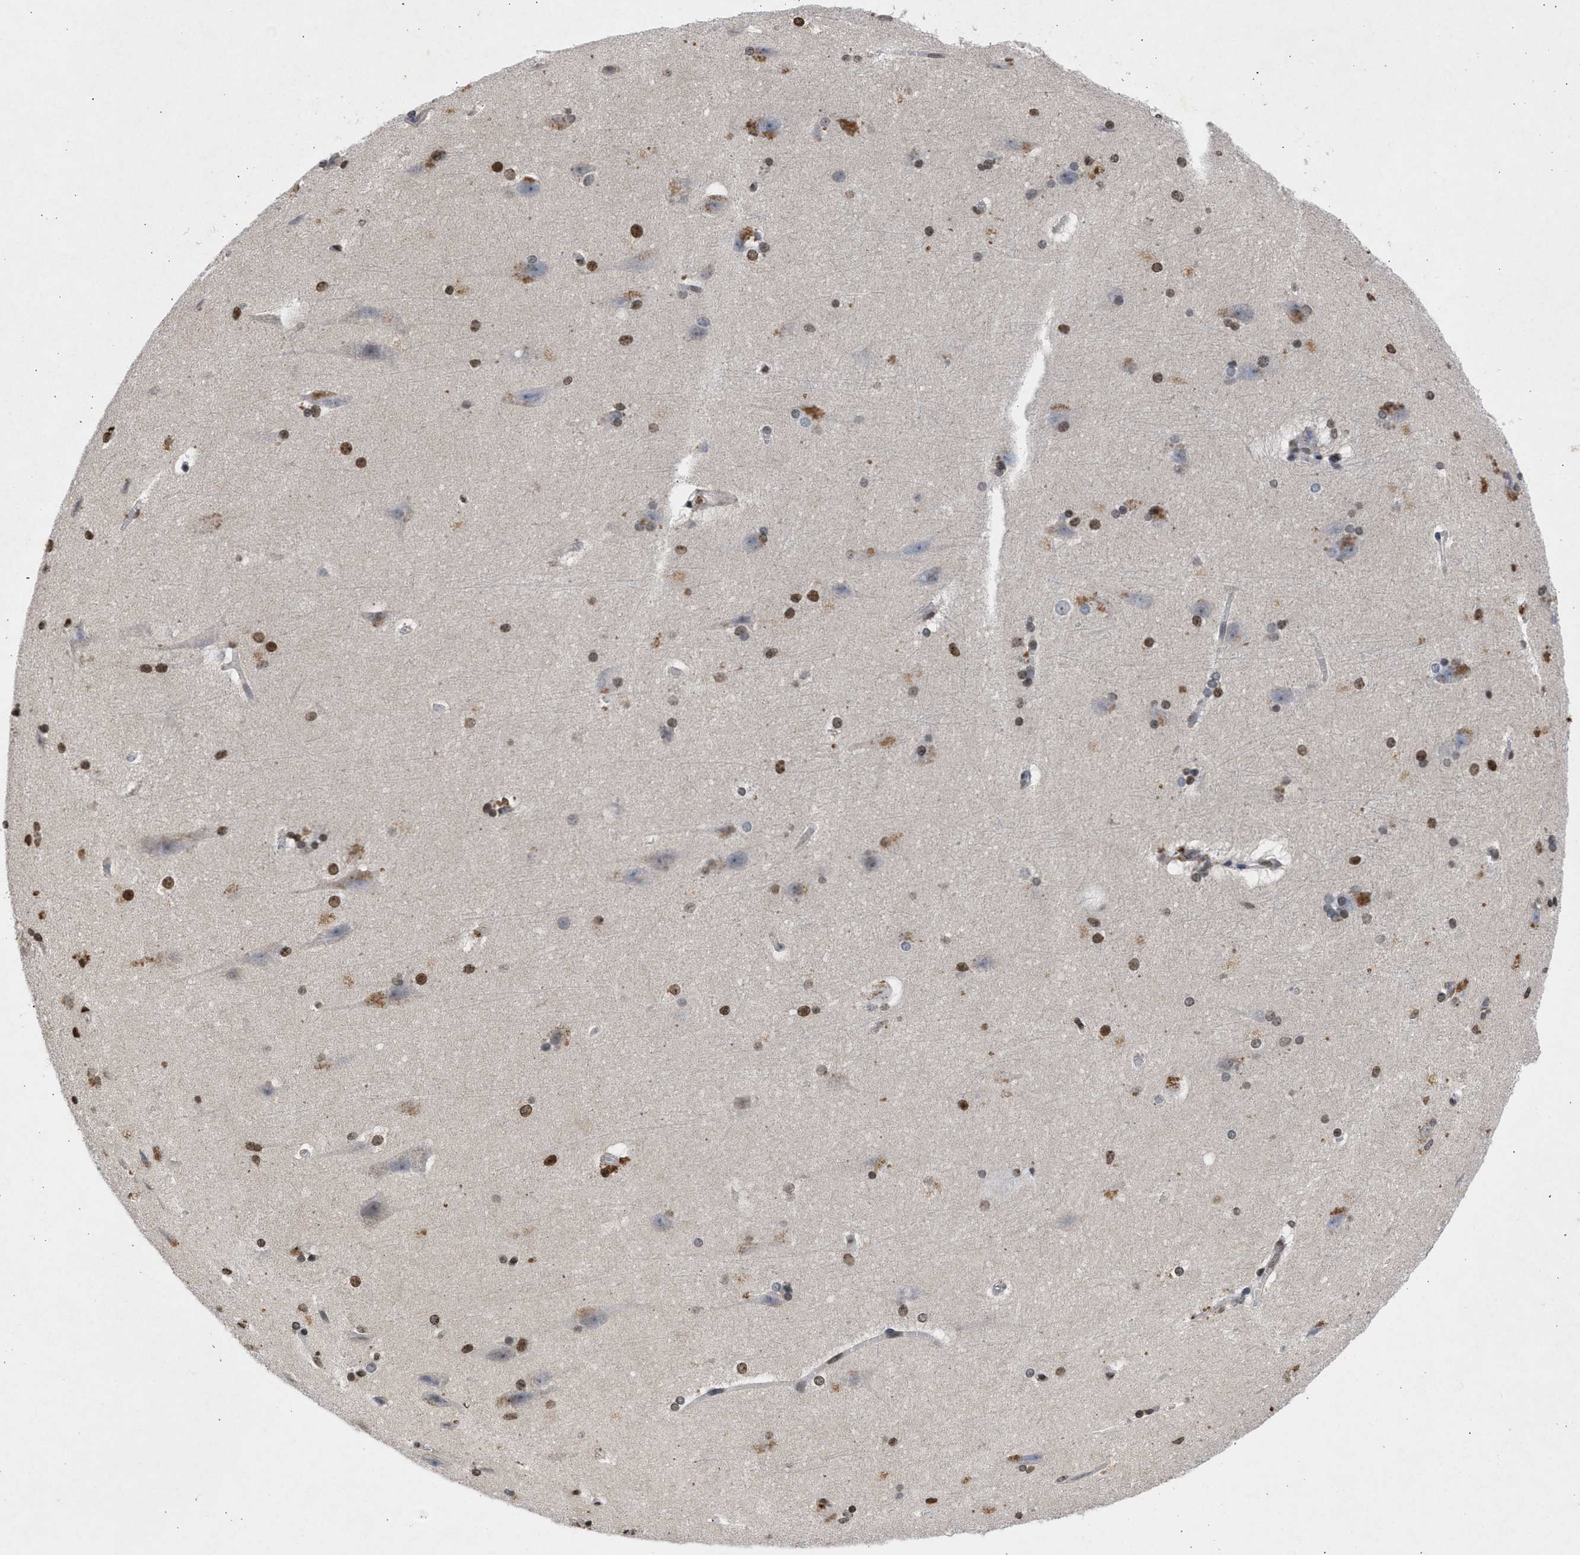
{"staining": {"intensity": "weak", "quantity": "25%-75%", "location": "nuclear"}, "tissue": "cerebral cortex", "cell_type": "Endothelial cells", "image_type": "normal", "snomed": [{"axis": "morphology", "description": "Normal tissue, NOS"}, {"axis": "topography", "description": "Cerebral cortex"}, {"axis": "topography", "description": "Hippocampus"}], "caption": "The immunohistochemical stain labels weak nuclear staining in endothelial cells of unremarkable cerebral cortex.", "gene": "NUP35", "patient": {"sex": "female", "age": 19}}